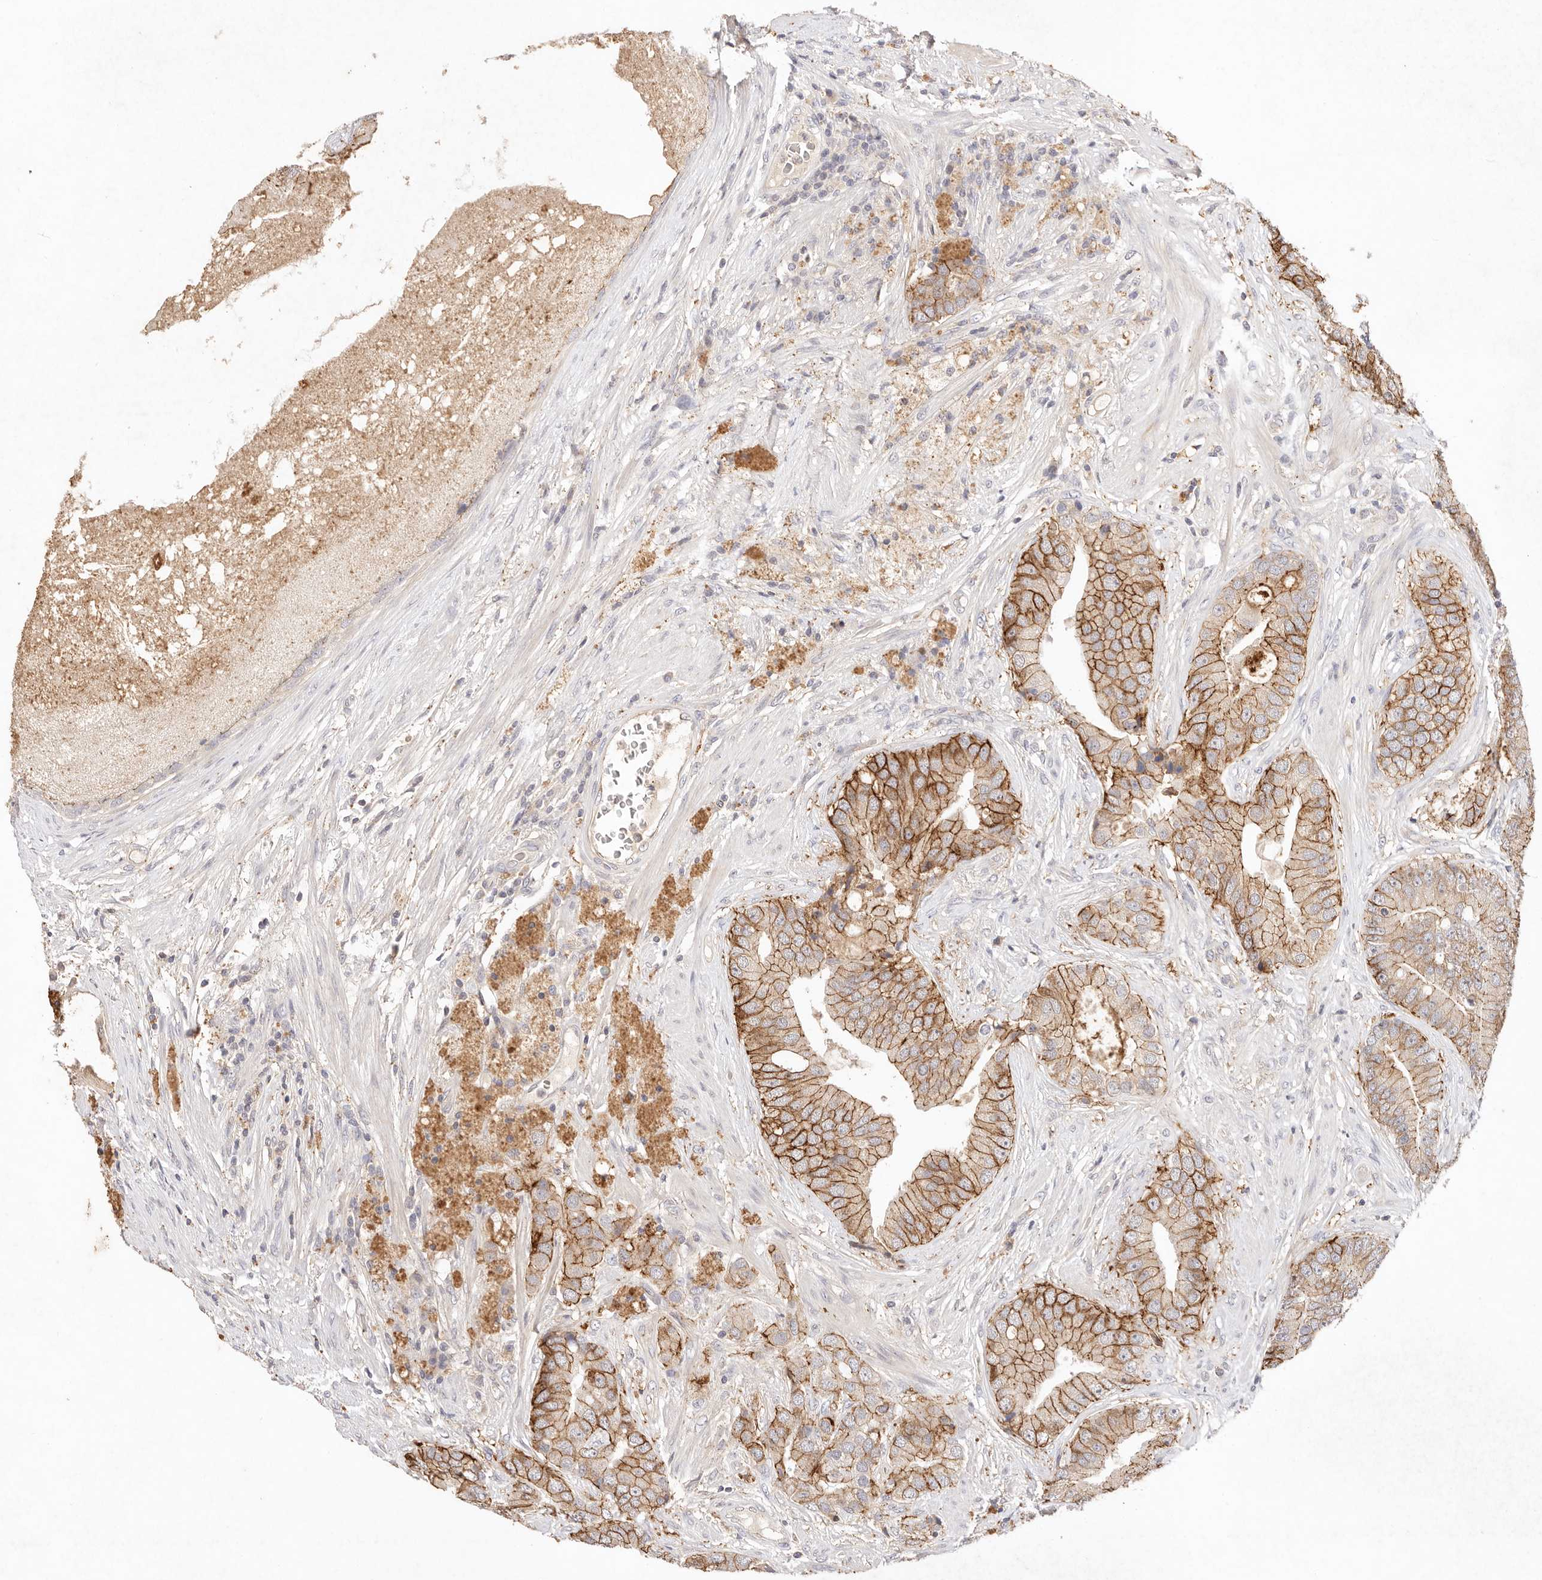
{"staining": {"intensity": "moderate", "quantity": ">75%", "location": "cytoplasmic/membranous"}, "tissue": "prostate cancer", "cell_type": "Tumor cells", "image_type": "cancer", "snomed": [{"axis": "morphology", "description": "Adenocarcinoma, High grade"}, {"axis": "topography", "description": "Prostate"}], "caption": "Prostate adenocarcinoma (high-grade) stained with a protein marker displays moderate staining in tumor cells.", "gene": "CXADR", "patient": {"sex": "male", "age": 70}}